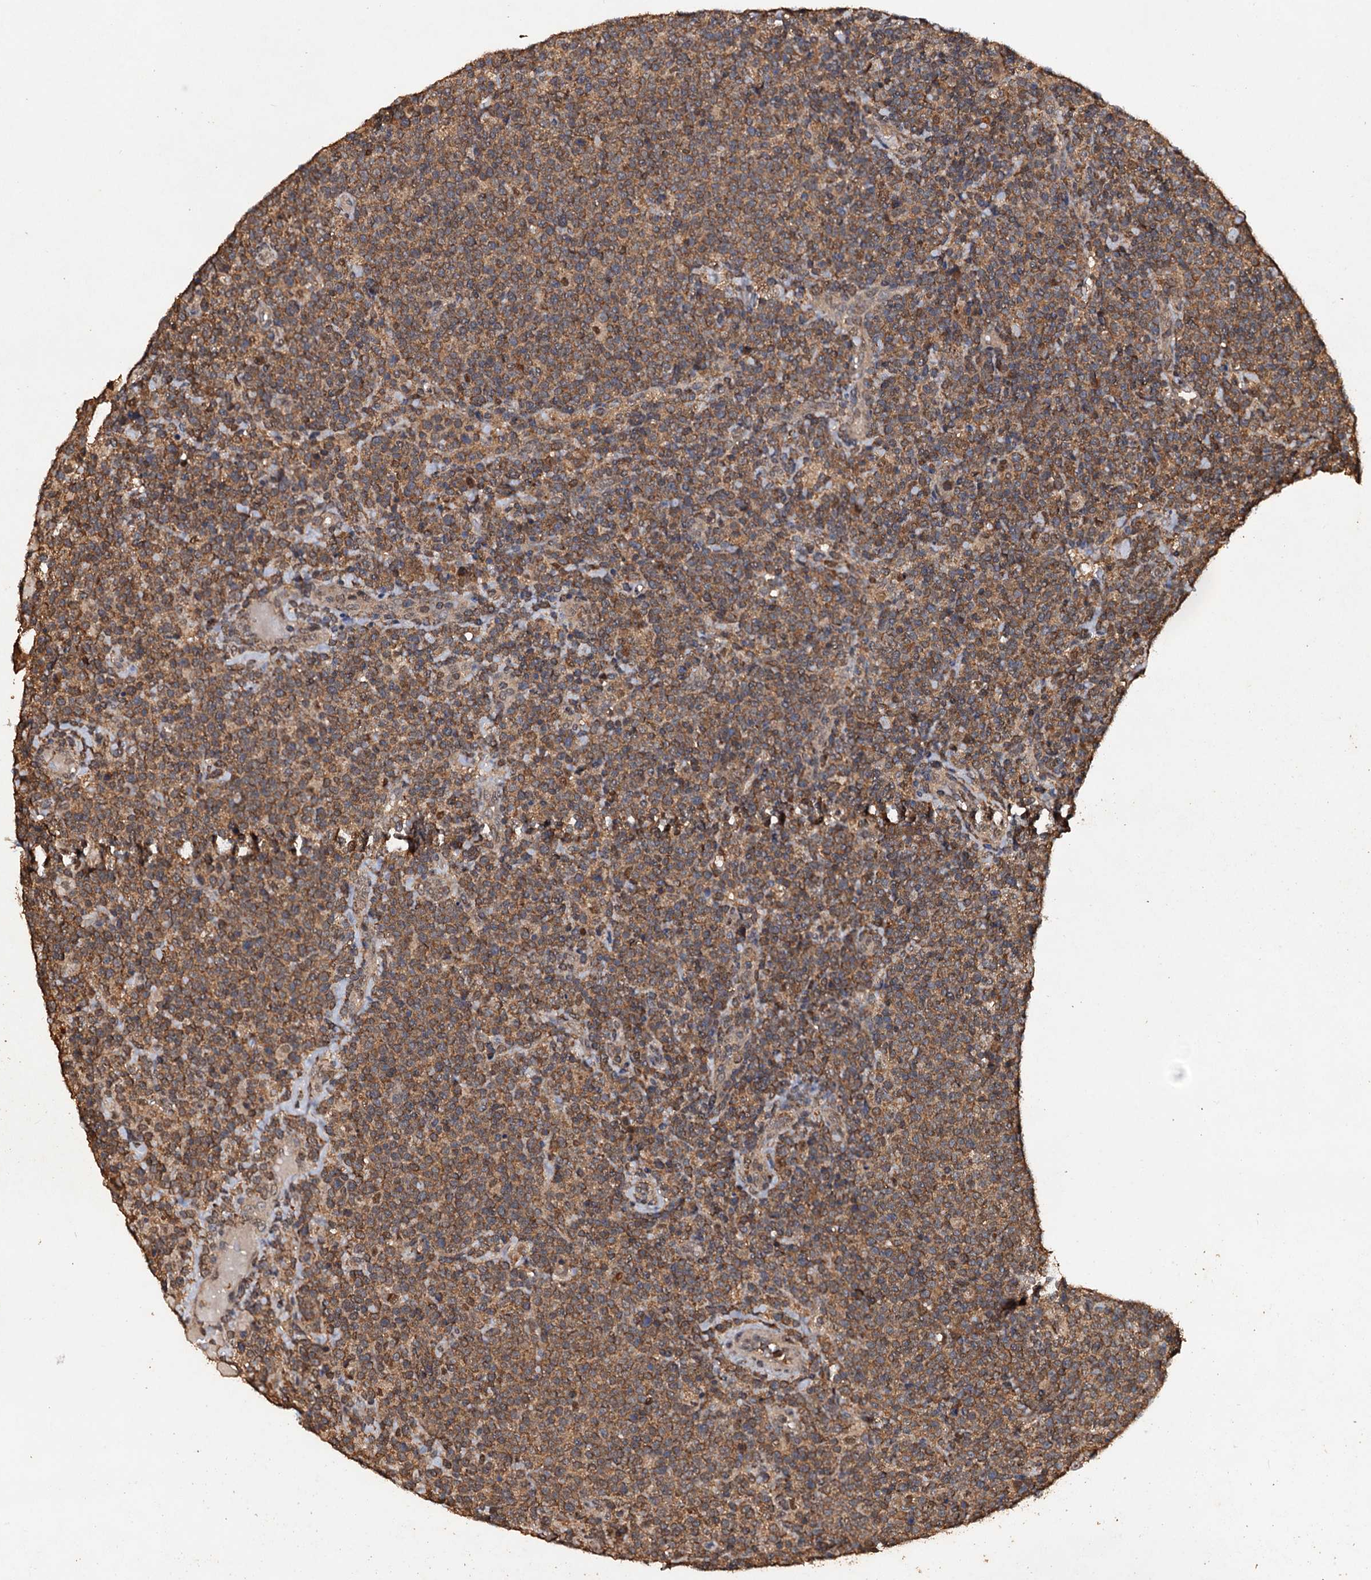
{"staining": {"intensity": "moderate", "quantity": ">75%", "location": "cytoplasmic/membranous"}, "tissue": "lymphoma", "cell_type": "Tumor cells", "image_type": "cancer", "snomed": [{"axis": "morphology", "description": "Malignant lymphoma, non-Hodgkin's type, High grade"}, {"axis": "topography", "description": "Lymph node"}], "caption": "Tumor cells reveal medium levels of moderate cytoplasmic/membranous staining in about >75% of cells in human malignant lymphoma, non-Hodgkin's type (high-grade). (DAB IHC, brown staining for protein, blue staining for nuclei).", "gene": "PSMD9", "patient": {"sex": "male", "age": 61}}